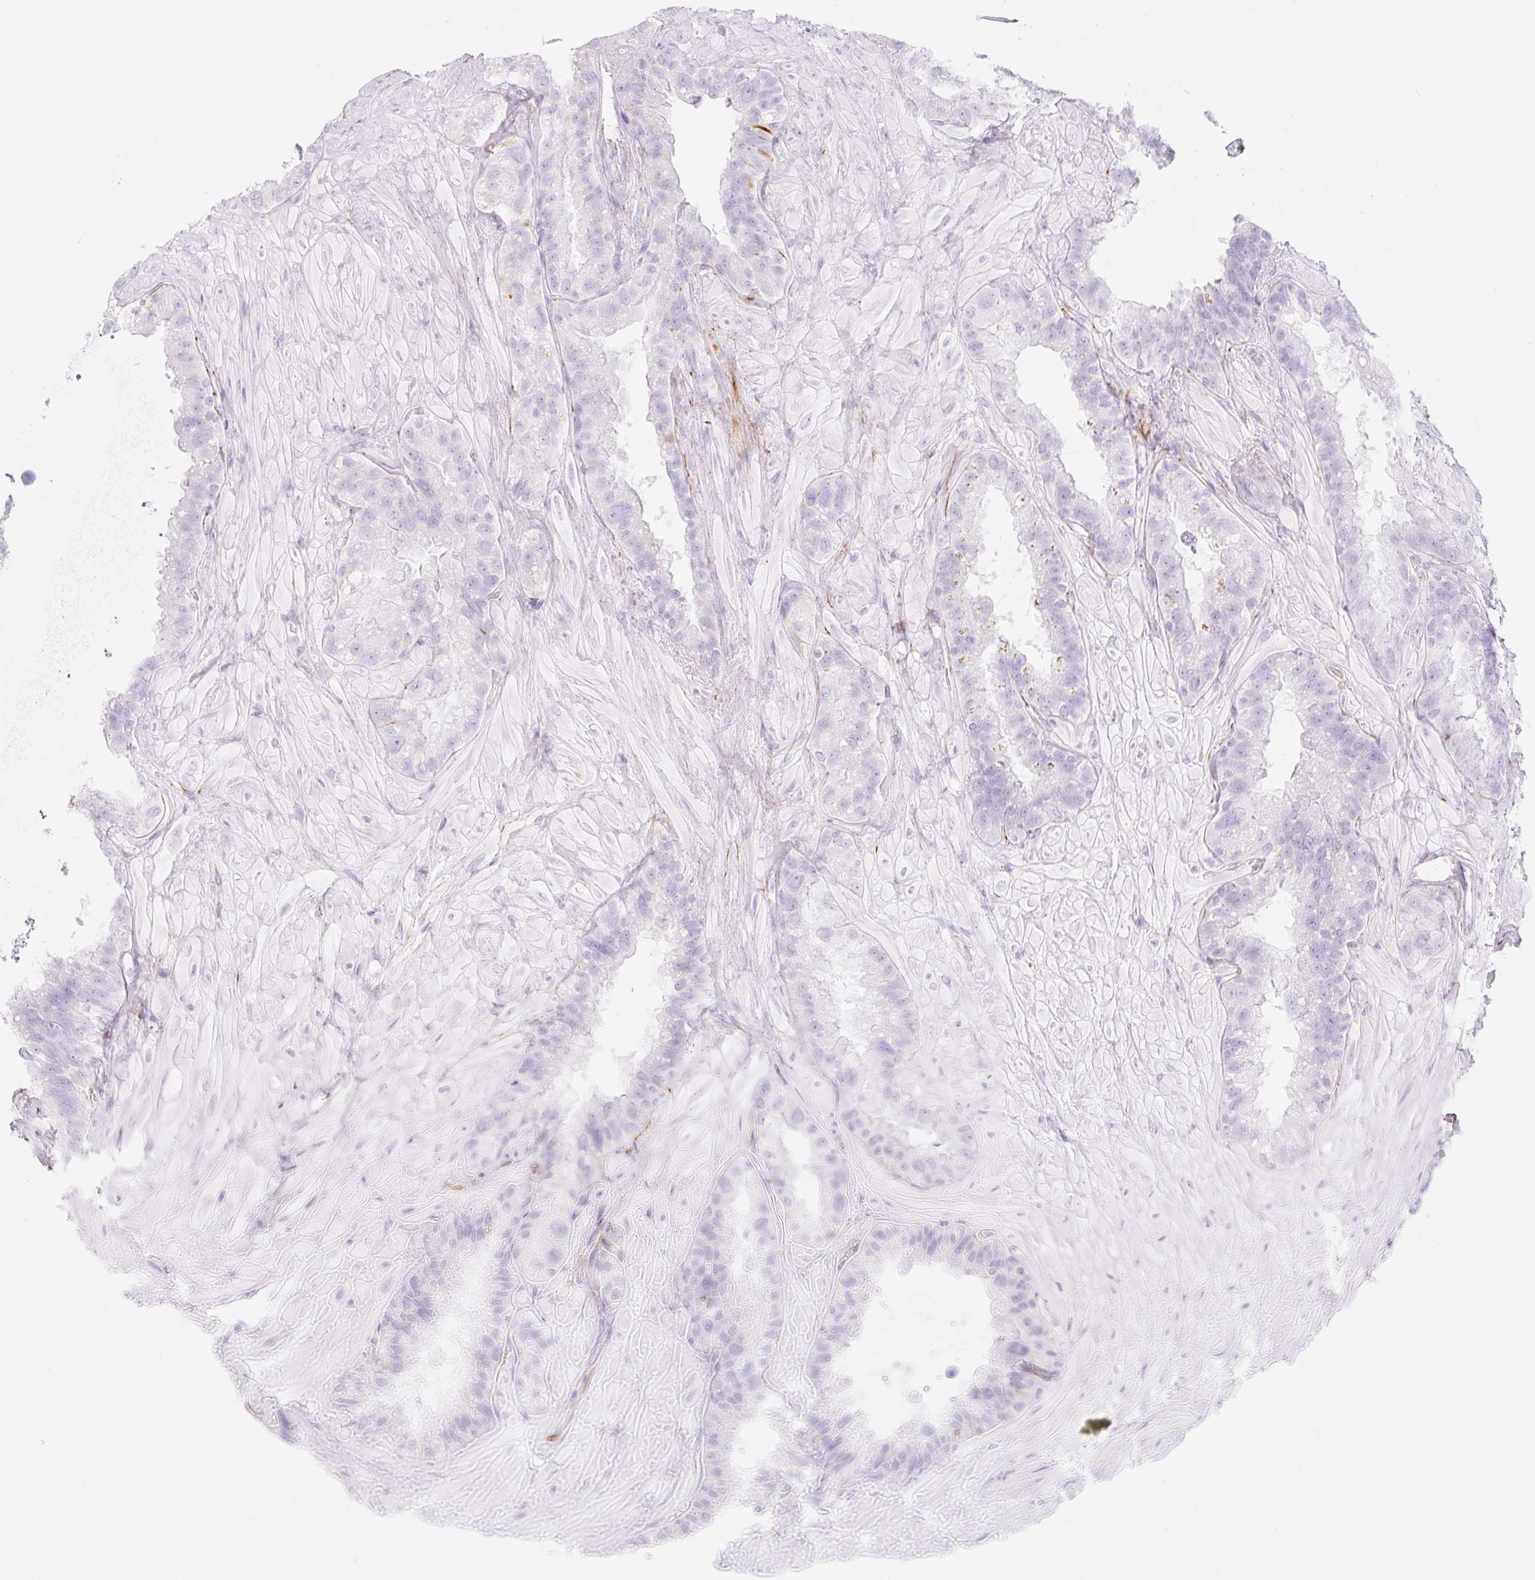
{"staining": {"intensity": "negative", "quantity": "none", "location": "none"}, "tissue": "seminal vesicle", "cell_type": "Glandular cells", "image_type": "normal", "snomed": [{"axis": "morphology", "description": "Normal tissue, NOS"}, {"axis": "topography", "description": "Seminal veicle"}, {"axis": "topography", "description": "Peripheral nerve tissue"}], "caption": "The immunohistochemistry photomicrograph has no significant expression in glandular cells of seminal vesicle.", "gene": "ZNF689", "patient": {"sex": "male", "age": 76}}